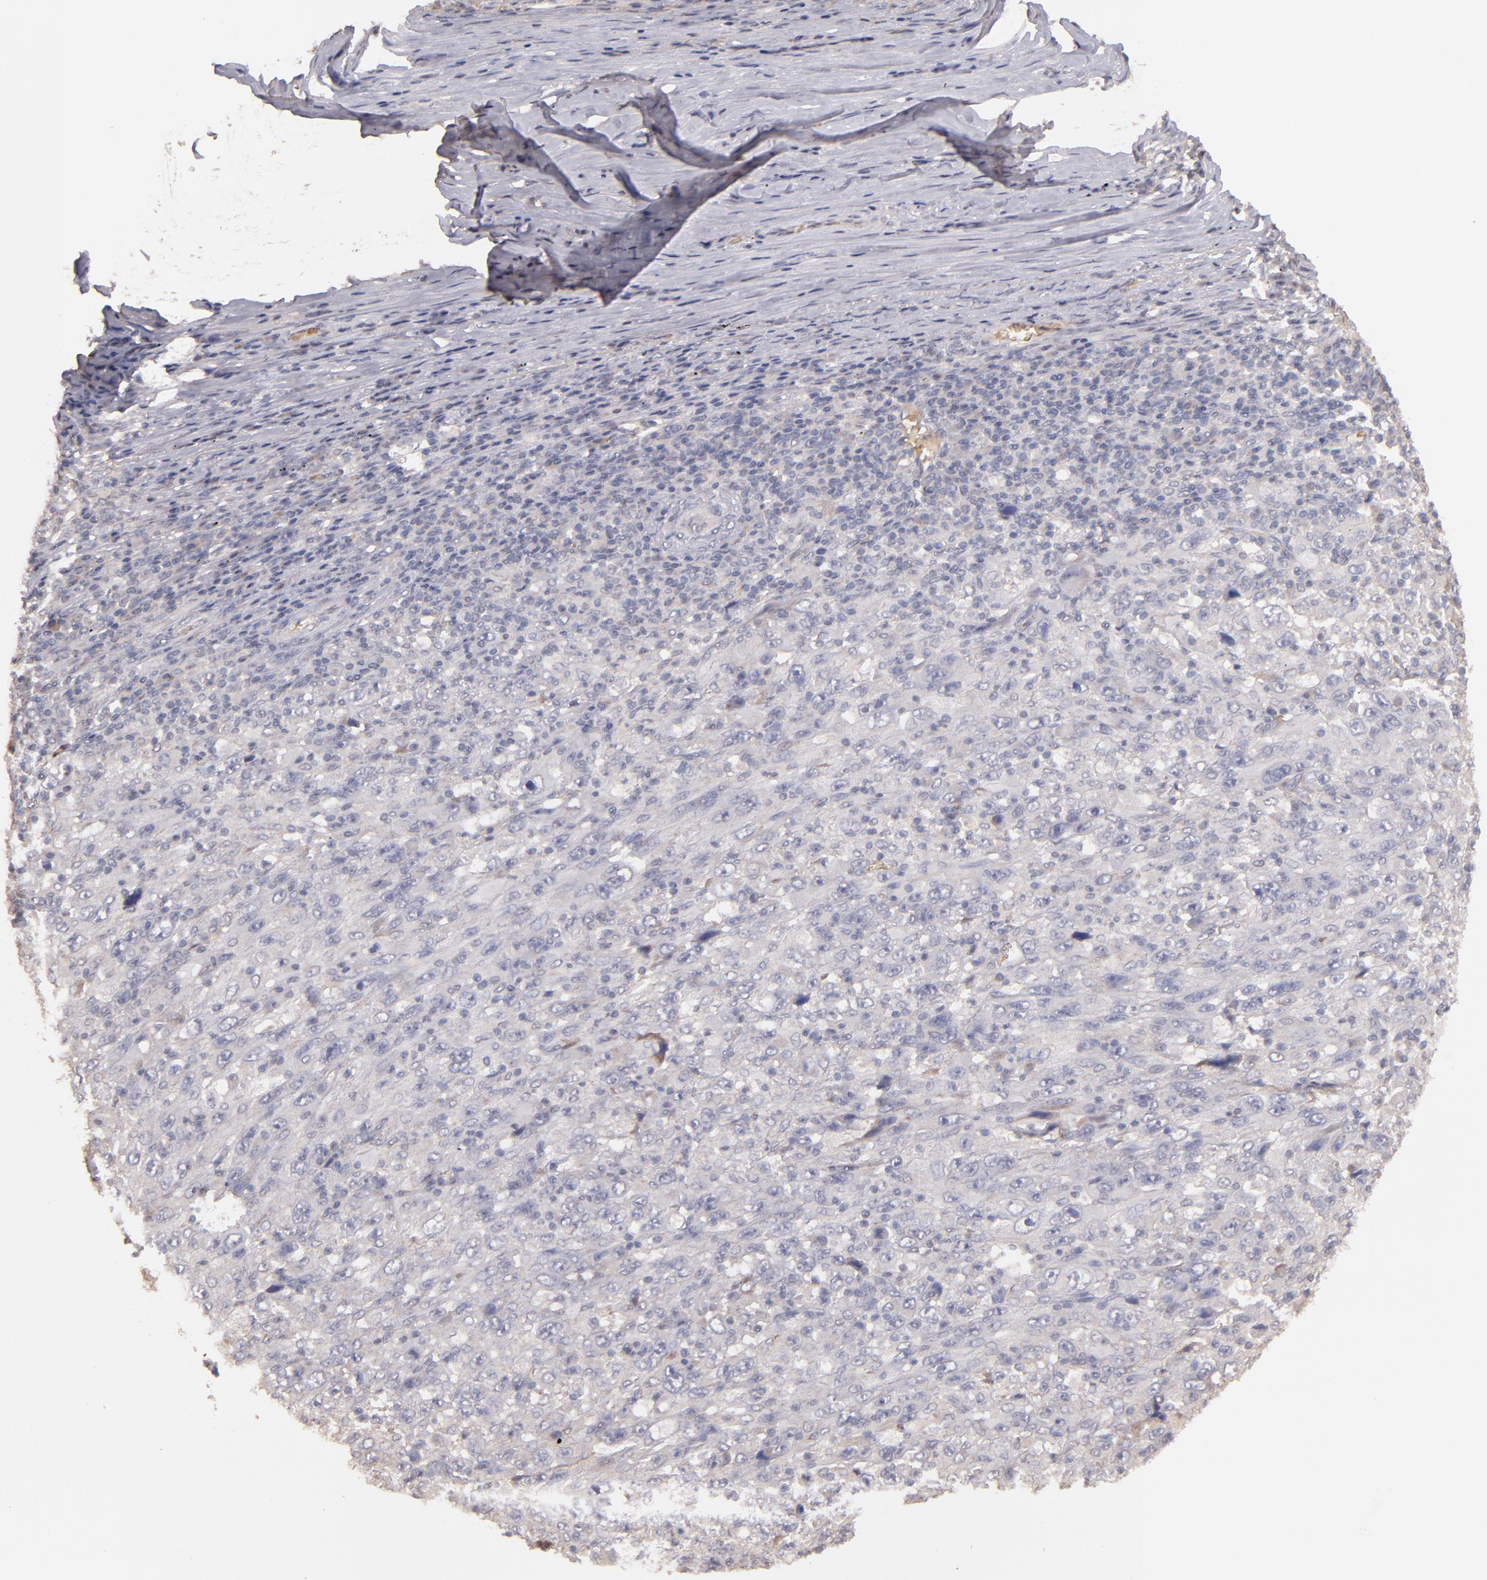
{"staining": {"intensity": "weak", "quantity": "<25%", "location": "cytoplasmic/membranous"}, "tissue": "melanoma", "cell_type": "Tumor cells", "image_type": "cancer", "snomed": [{"axis": "morphology", "description": "Malignant melanoma, Metastatic site"}, {"axis": "topography", "description": "Skin"}], "caption": "This is an immunohistochemistry (IHC) micrograph of human melanoma. There is no positivity in tumor cells.", "gene": "SERPINC1", "patient": {"sex": "female", "age": 56}}